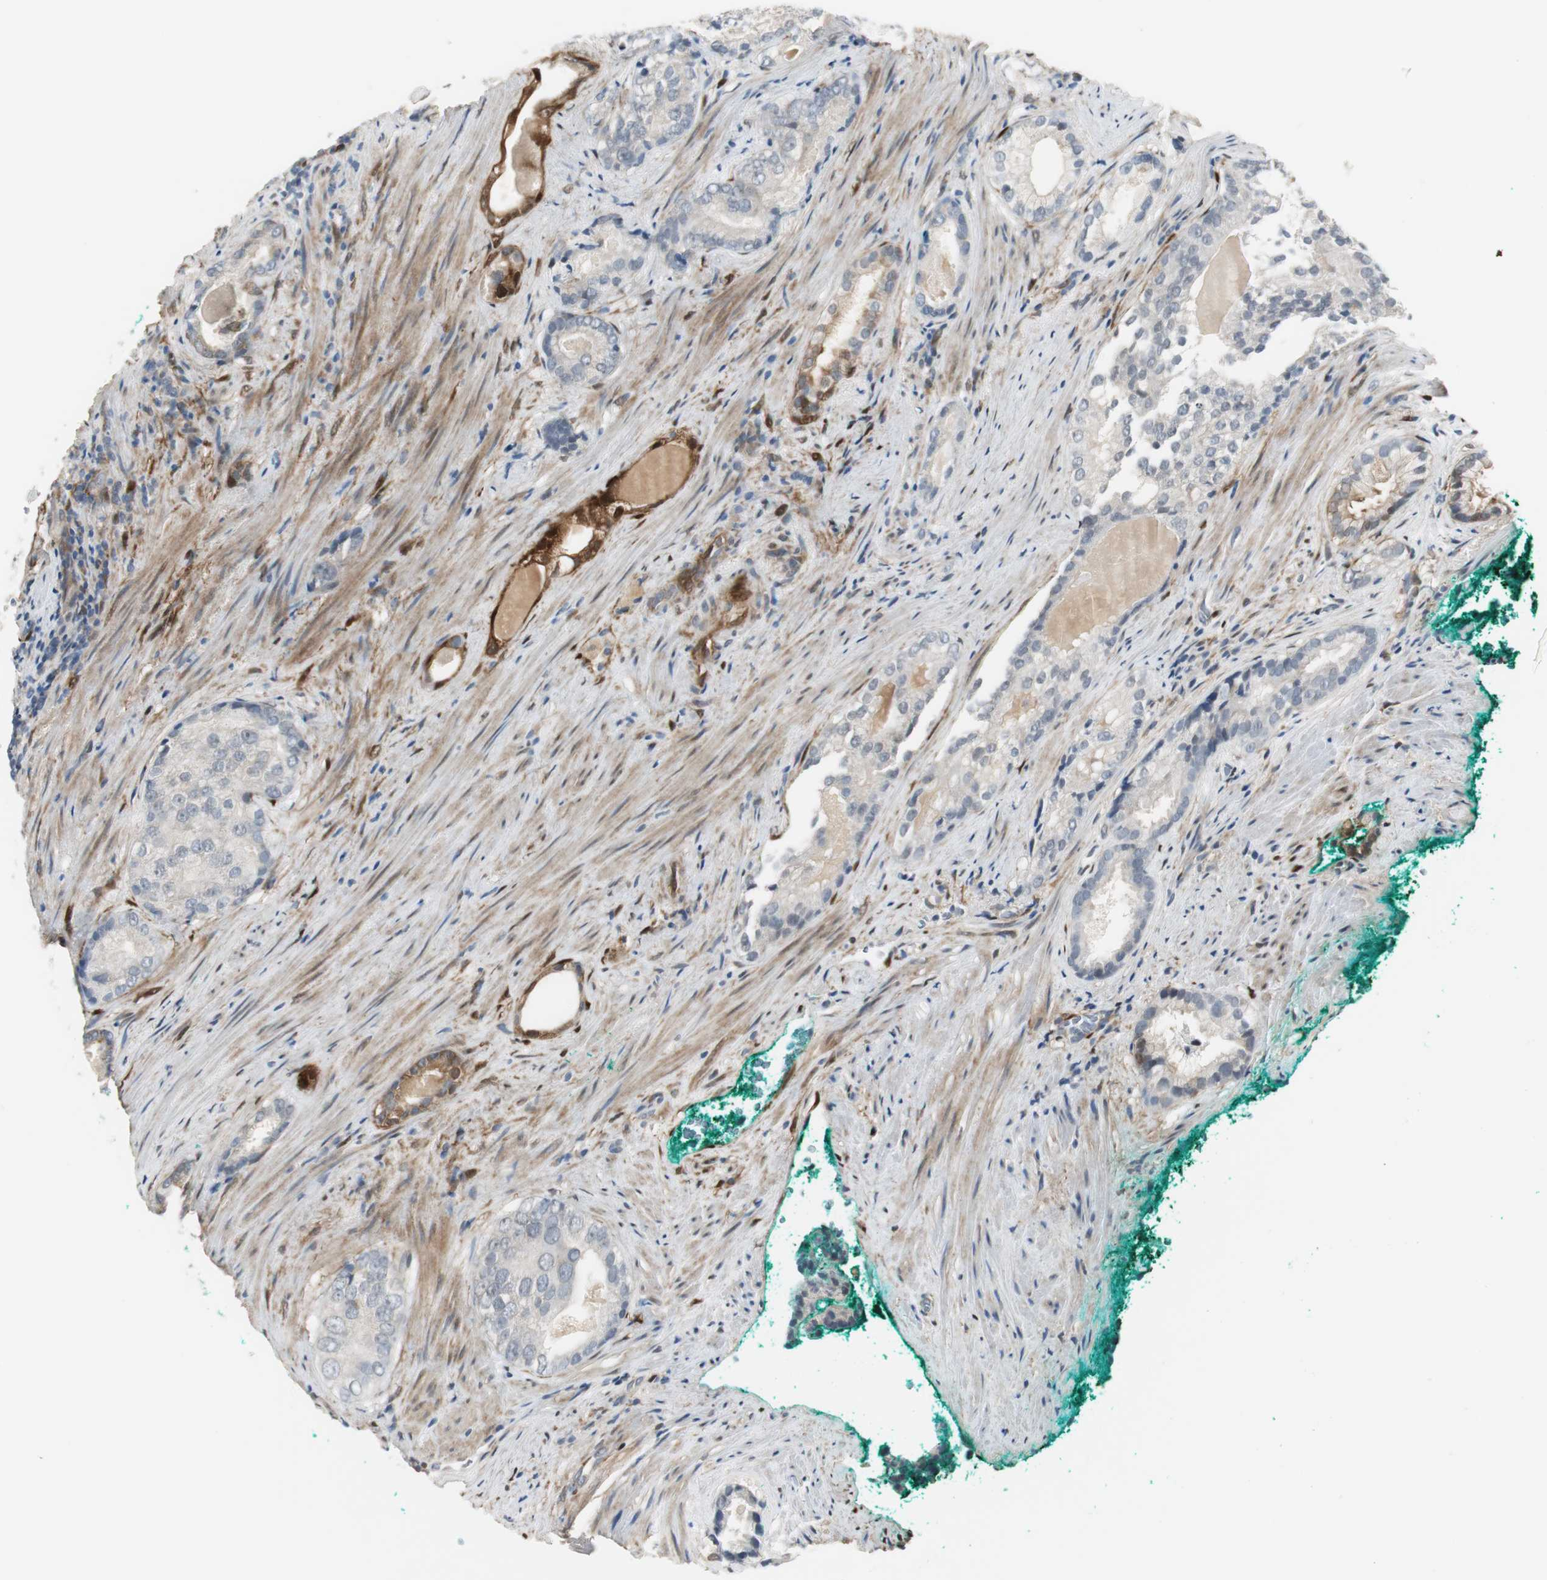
{"staining": {"intensity": "weak", "quantity": "<25%", "location": "cytoplasmic/membranous"}, "tissue": "prostate cancer", "cell_type": "Tumor cells", "image_type": "cancer", "snomed": [{"axis": "morphology", "description": "Adenocarcinoma, High grade"}, {"axis": "topography", "description": "Prostate"}], "caption": "This is an immunohistochemistry (IHC) histopathology image of human prostate cancer (adenocarcinoma (high-grade)). There is no positivity in tumor cells.", "gene": "FHL2", "patient": {"sex": "male", "age": 66}}